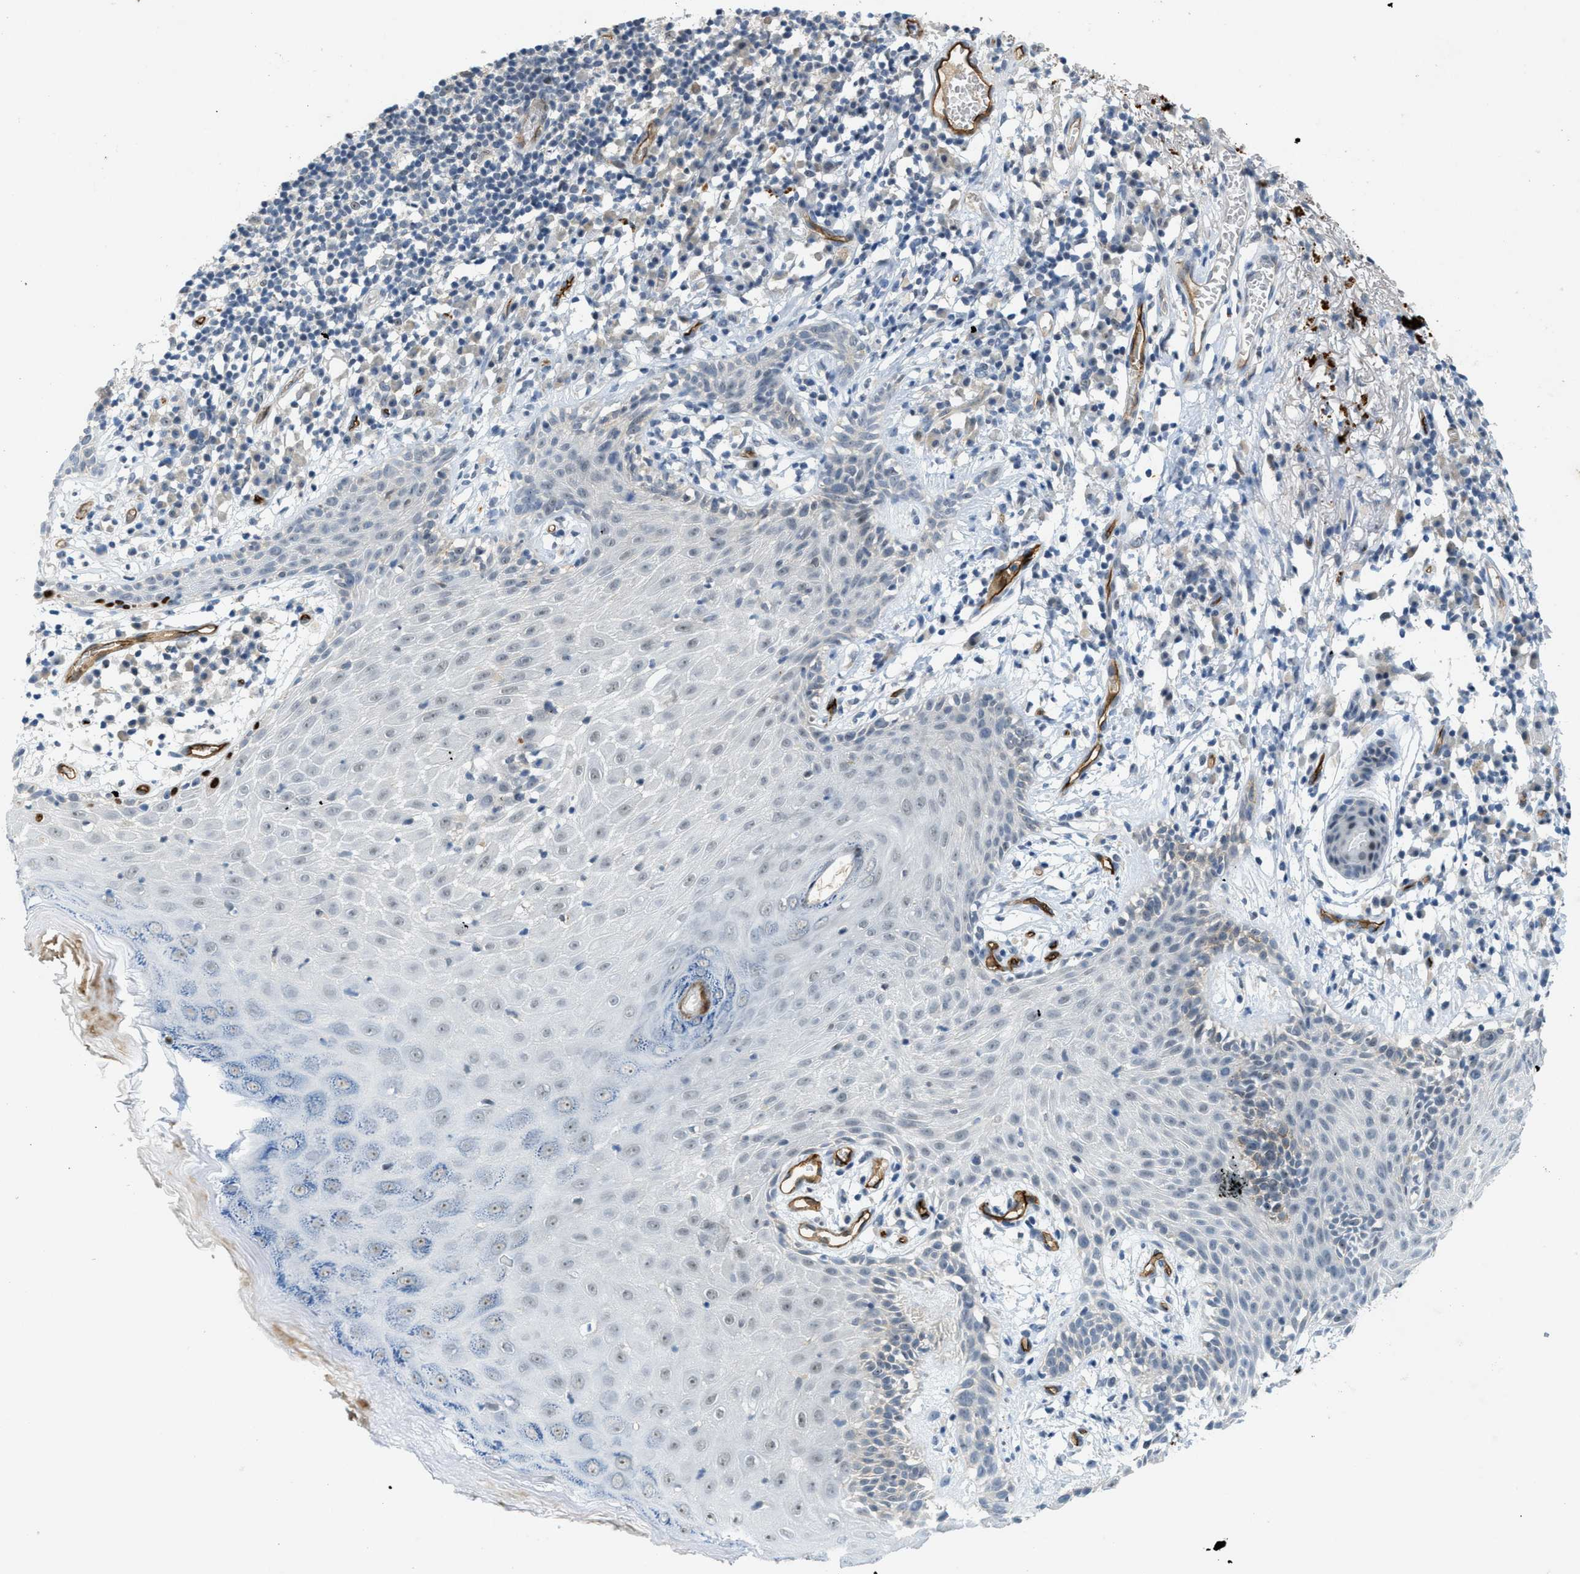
{"staining": {"intensity": "negative", "quantity": "none", "location": "none"}, "tissue": "skin cancer", "cell_type": "Tumor cells", "image_type": "cancer", "snomed": [{"axis": "morphology", "description": "Basal cell carcinoma"}, {"axis": "topography", "description": "Skin"}], "caption": "An IHC photomicrograph of basal cell carcinoma (skin) is shown. There is no staining in tumor cells of basal cell carcinoma (skin).", "gene": "SLCO2A1", "patient": {"sex": "male", "age": 85}}